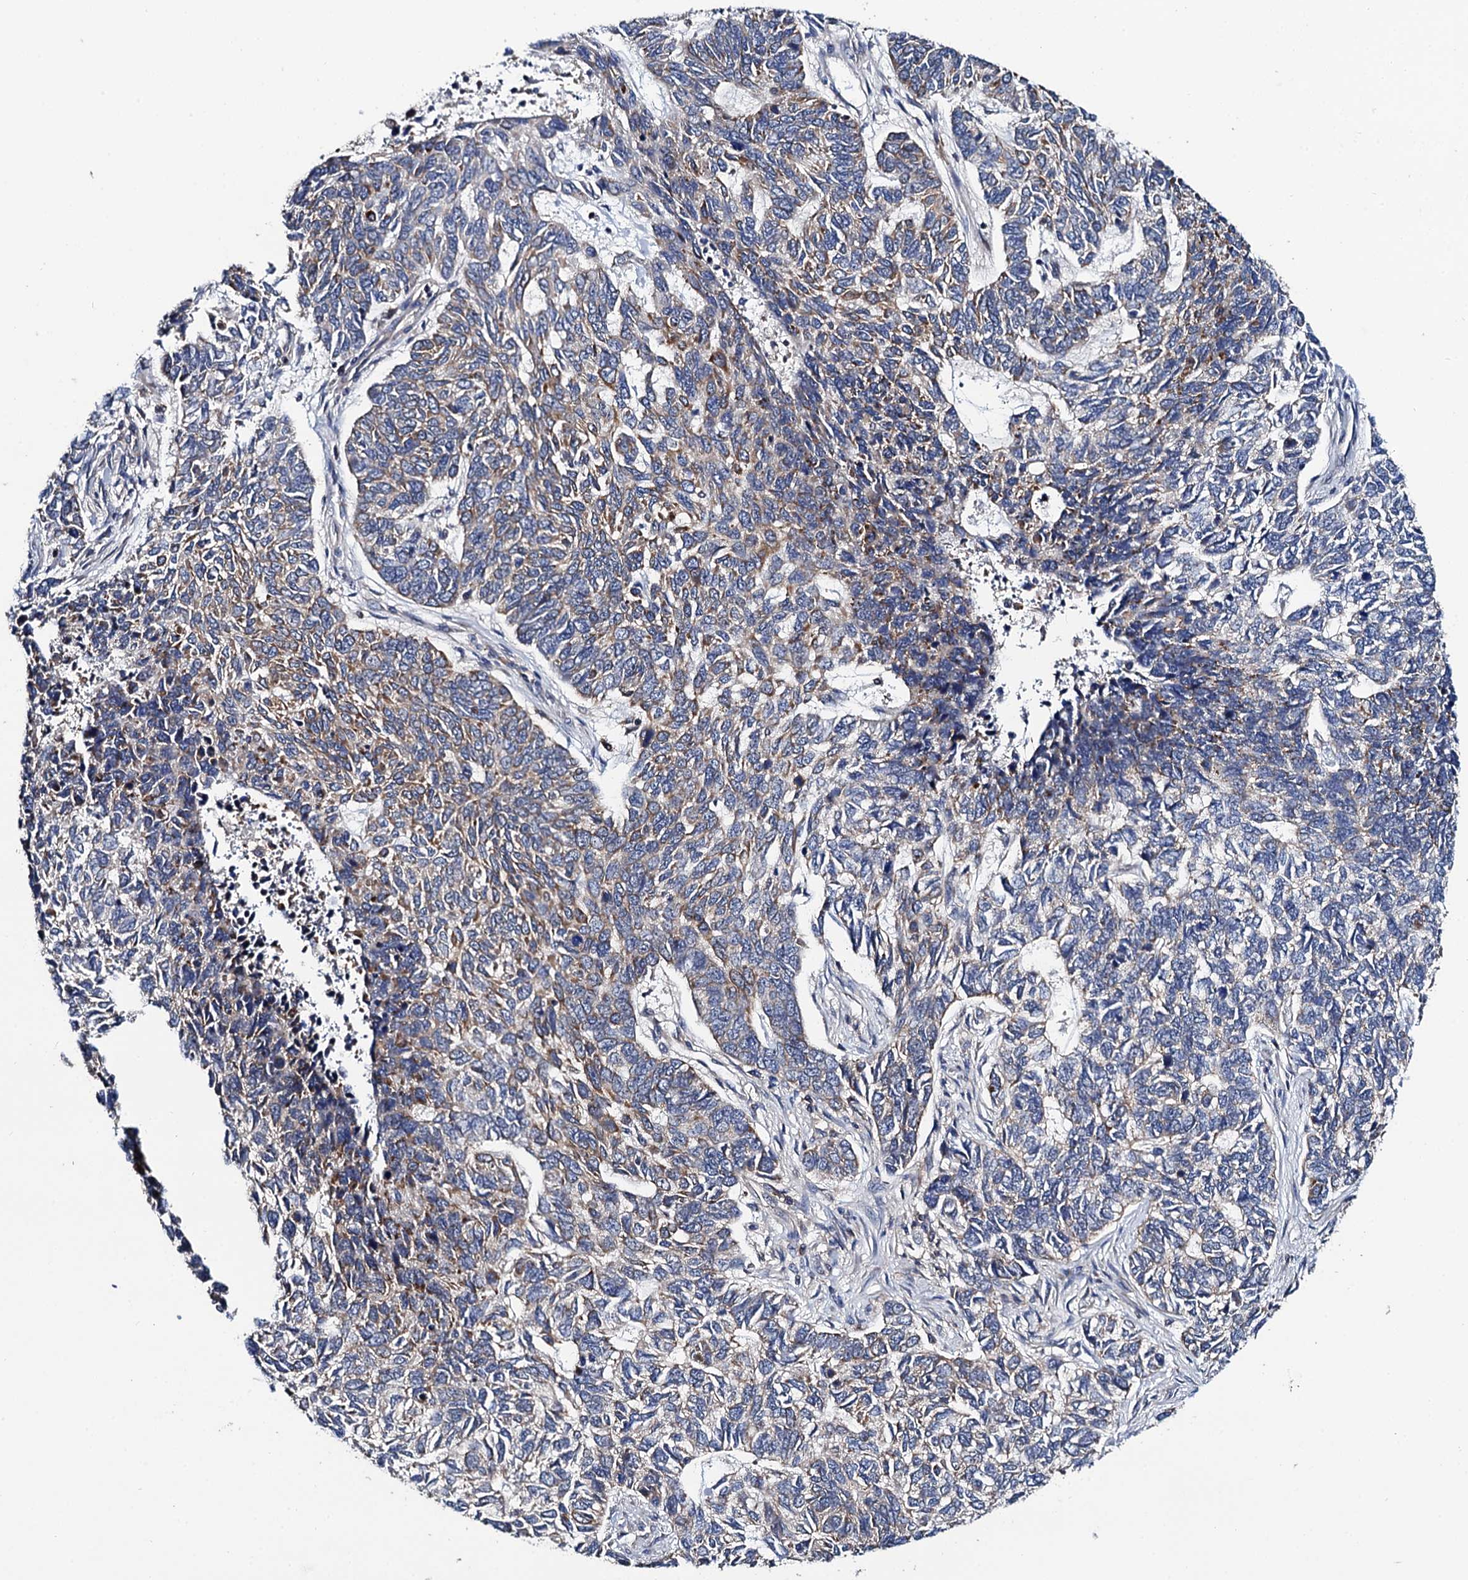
{"staining": {"intensity": "weak", "quantity": "<25%", "location": "cytoplasmic/membranous"}, "tissue": "skin cancer", "cell_type": "Tumor cells", "image_type": "cancer", "snomed": [{"axis": "morphology", "description": "Basal cell carcinoma"}, {"axis": "topography", "description": "Skin"}], "caption": "The image reveals no significant expression in tumor cells of basal cell carcinoma (skin).", "gene": "COG4", "patient": {"sex": "female", "age": 65}}